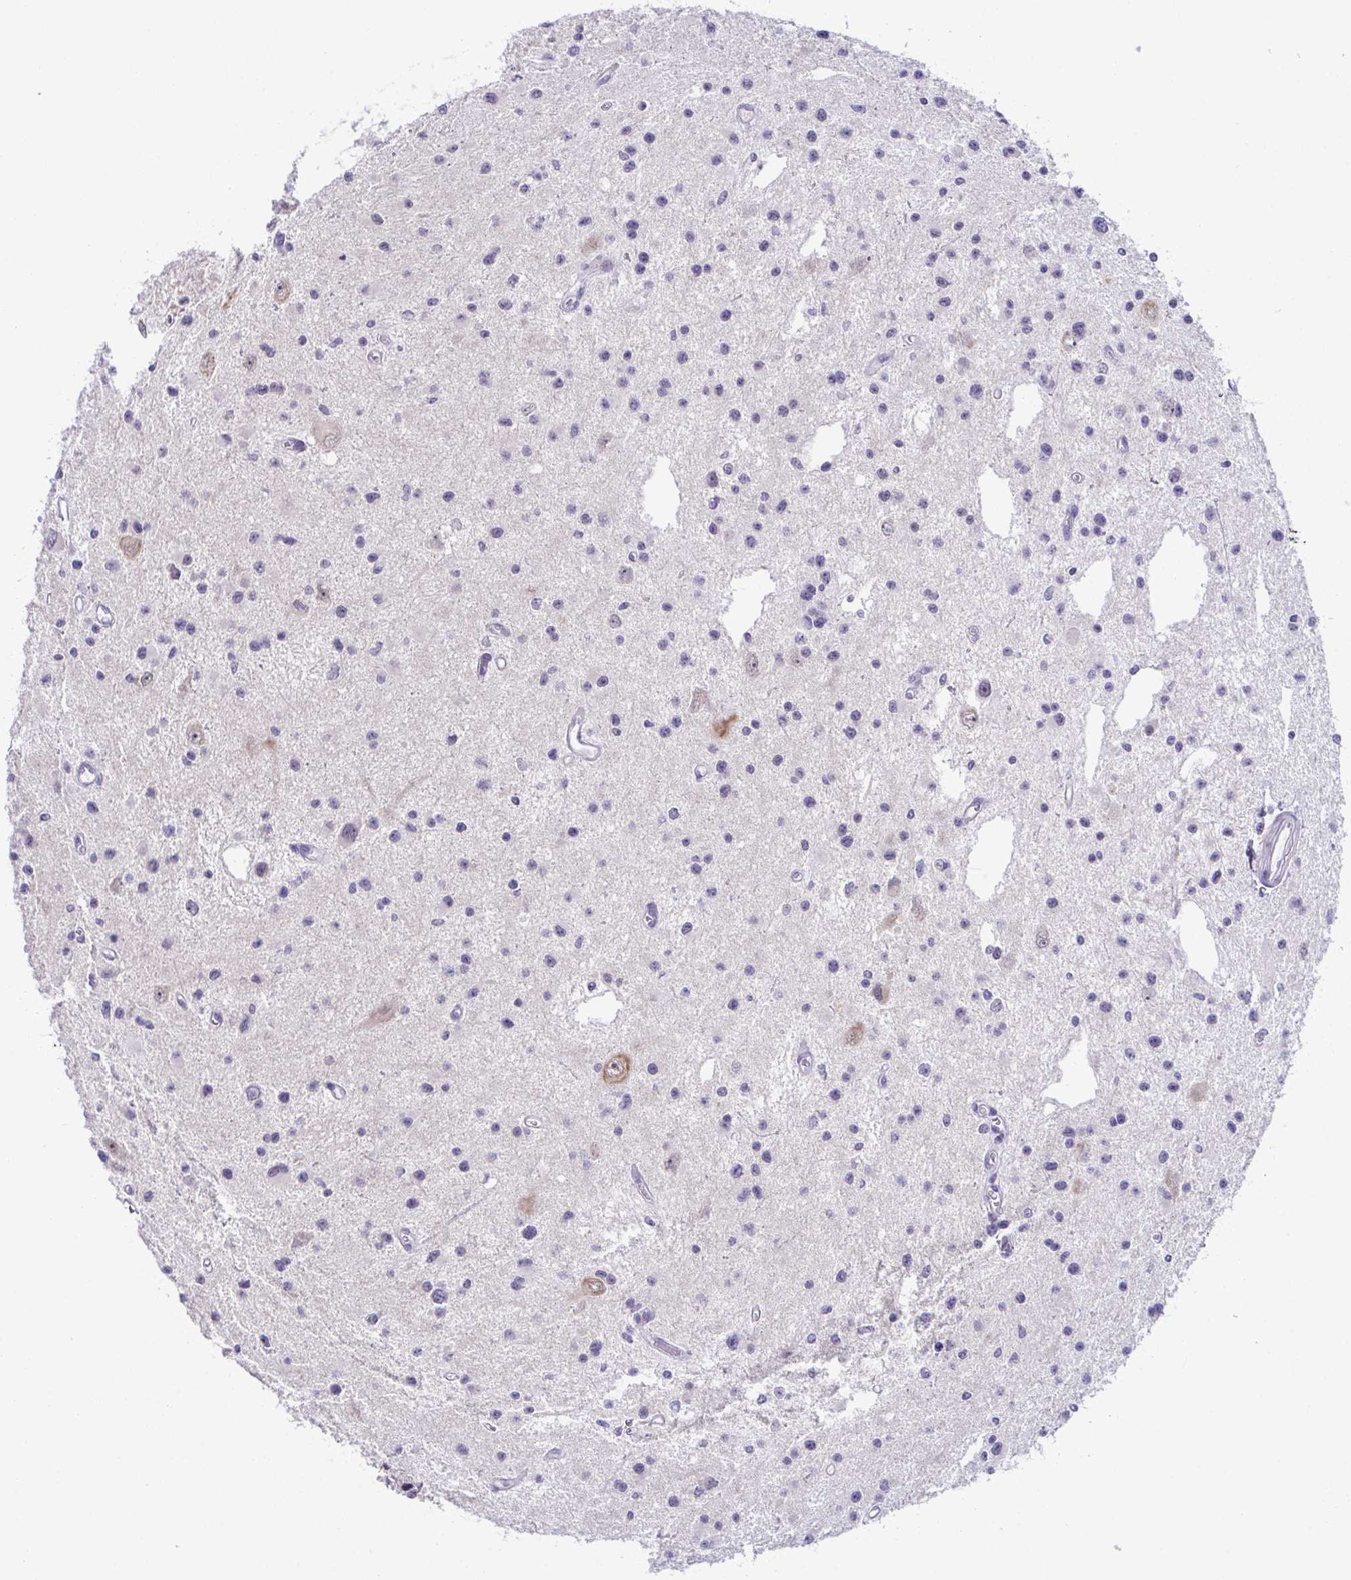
{"staining": {"intensity": "weak", "quantity": "<25%", "location": "nuclear"}, "tissue": "glioma", "cell_type": "Tumor cells", "image_type": "cancer", "snomed": [{"axis": "morphology", "description": "Glioma, malignant, Low grade"}, {"axis": "topography", "description": "Brain"}], "caption": "Human glioma stained for a protein using immunohistochemistry exhibits no staining in tumor cells.", "gene": "USP35", "patient": {"sex": "male", "age": 43}}